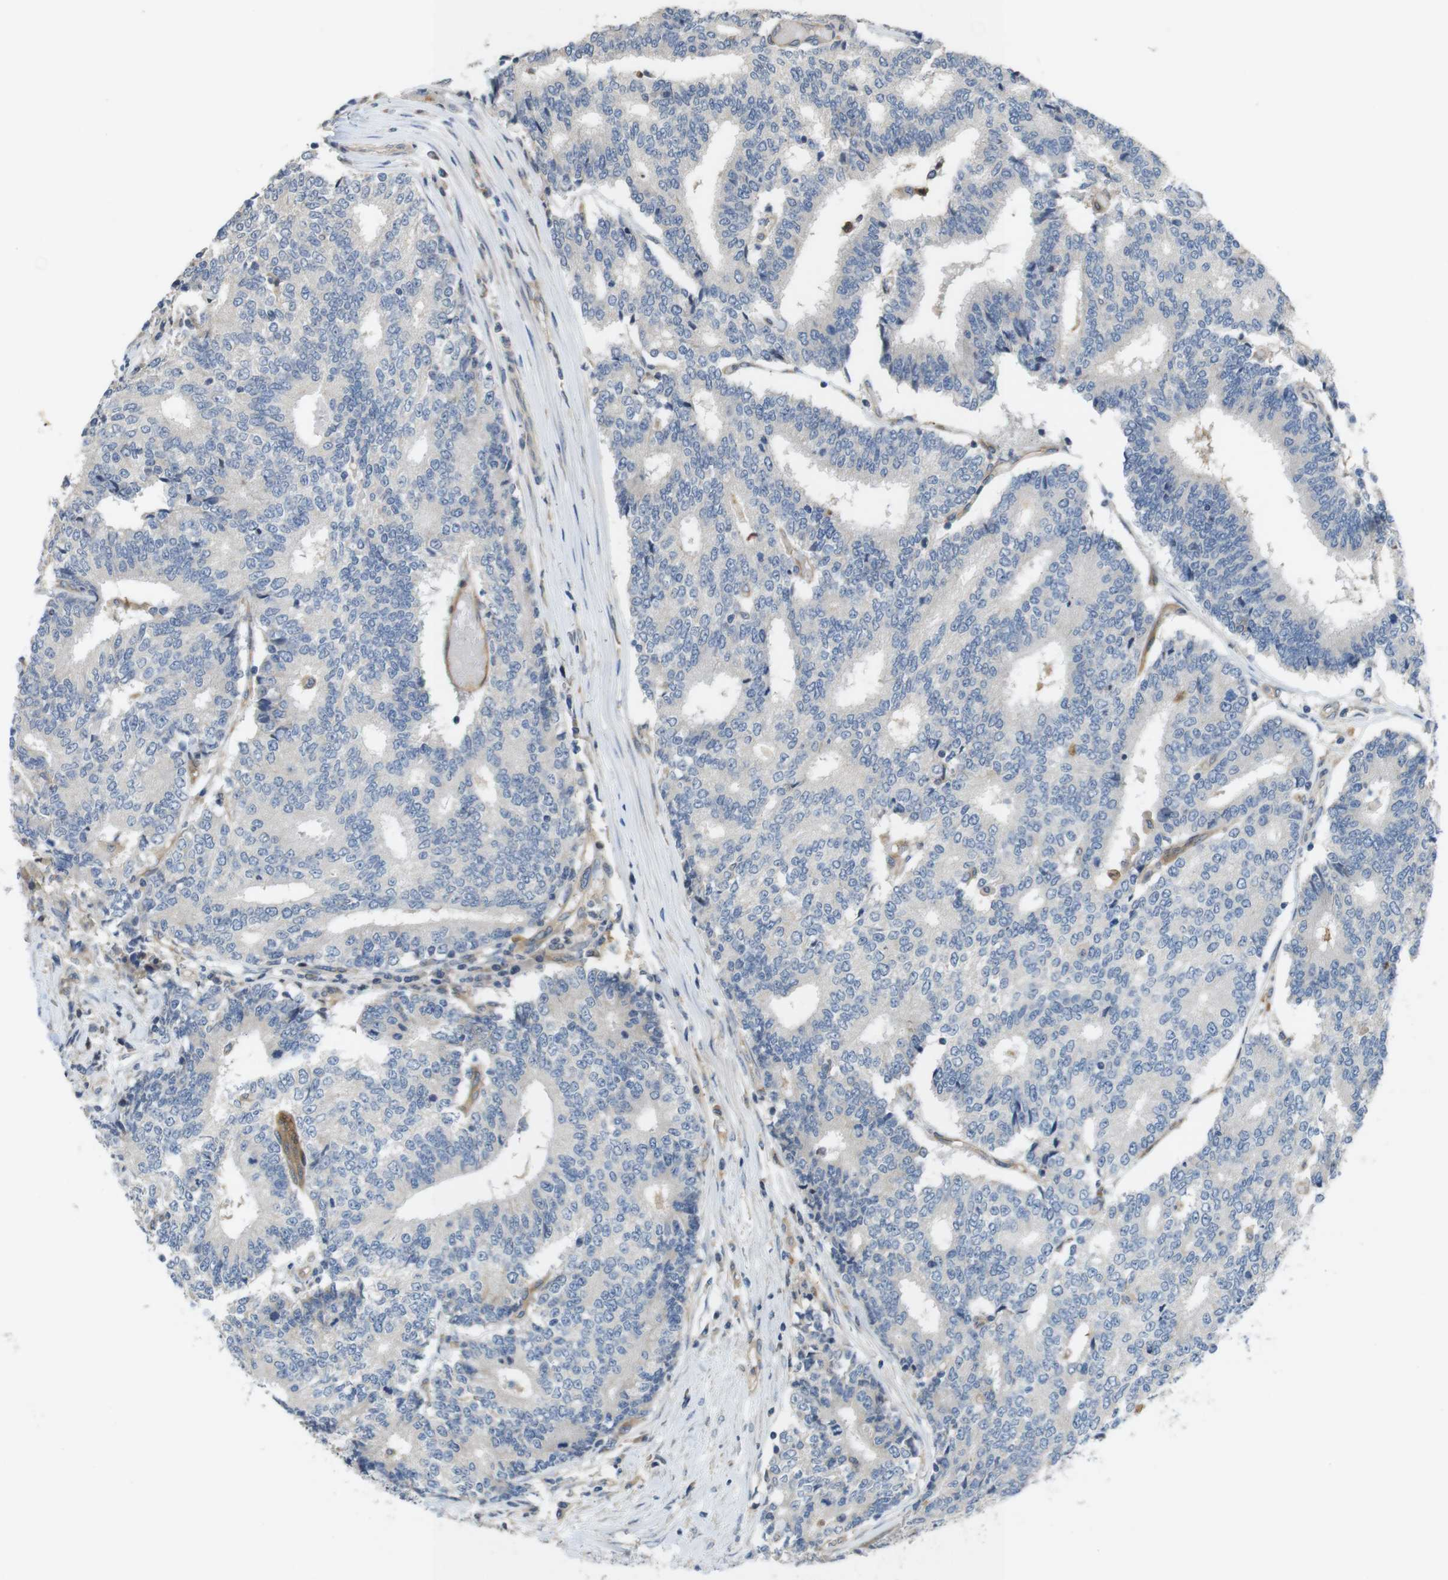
{"staining": {"intensity": "negative", "quantity": "none", "location": "none"}, "tissue": "prostate cancer", "cell_type": "Tumor cells", "image_type": "cancer", "snomed": [{"axis": "morphology", "description": "Normal tissue, NOS"}, {"axis": "morphology", "description": "Adenocarcinoma, High grade"}, {"axis": "topography", "description": "Prostate"}, {"axis": "topography", "description": "Seminal veicle"}], "caption": "Micrograph shows no significant protein positivity in tumor cells of prostate cancer.", "gene": "PCDH10", "patient": {"sex": "male", "age": 55}}